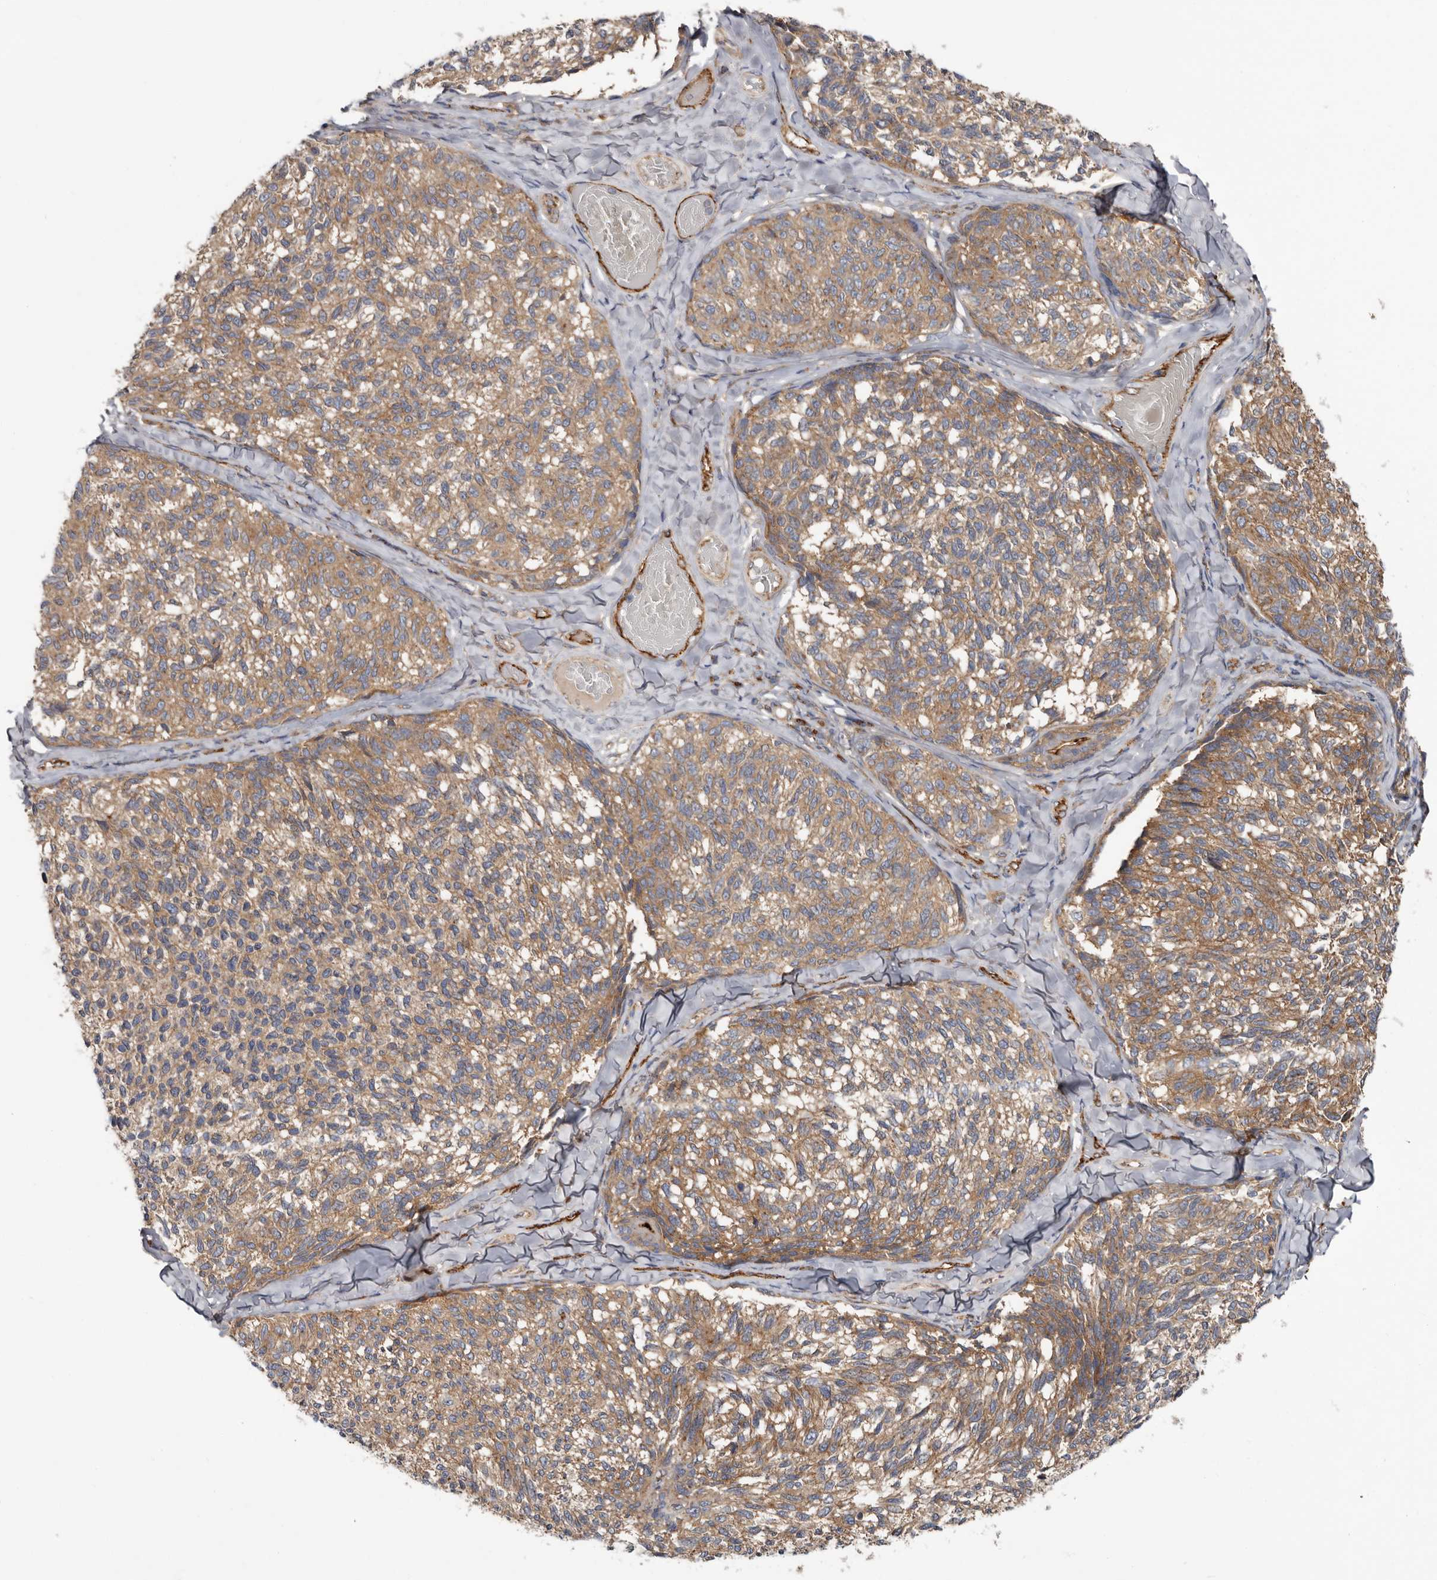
{"staining": {"intensity": "moderate", "quantity": ">75%", "location": "cytoplasmic/membranous"}, "tissue": "melanoma", "cell_type": "Tumor cells", "image_type": "cancer", "snomed": [{"axis": "morphology", "description": "Malignant melanoma, NOS"}, {"axis": "topography", "description": "Skin"}], "caption": "The histopathology image demonstrates immunohistochemical staining of melanoma. There is moderate cytoplasmic/membranous positivity is seen in about >75% of tumor cells. (DAB IHC, brown staining for protein, blue staining for nuclei).", "gene": "LUZP1", "patient": {"sex": "female", "age": 73}}